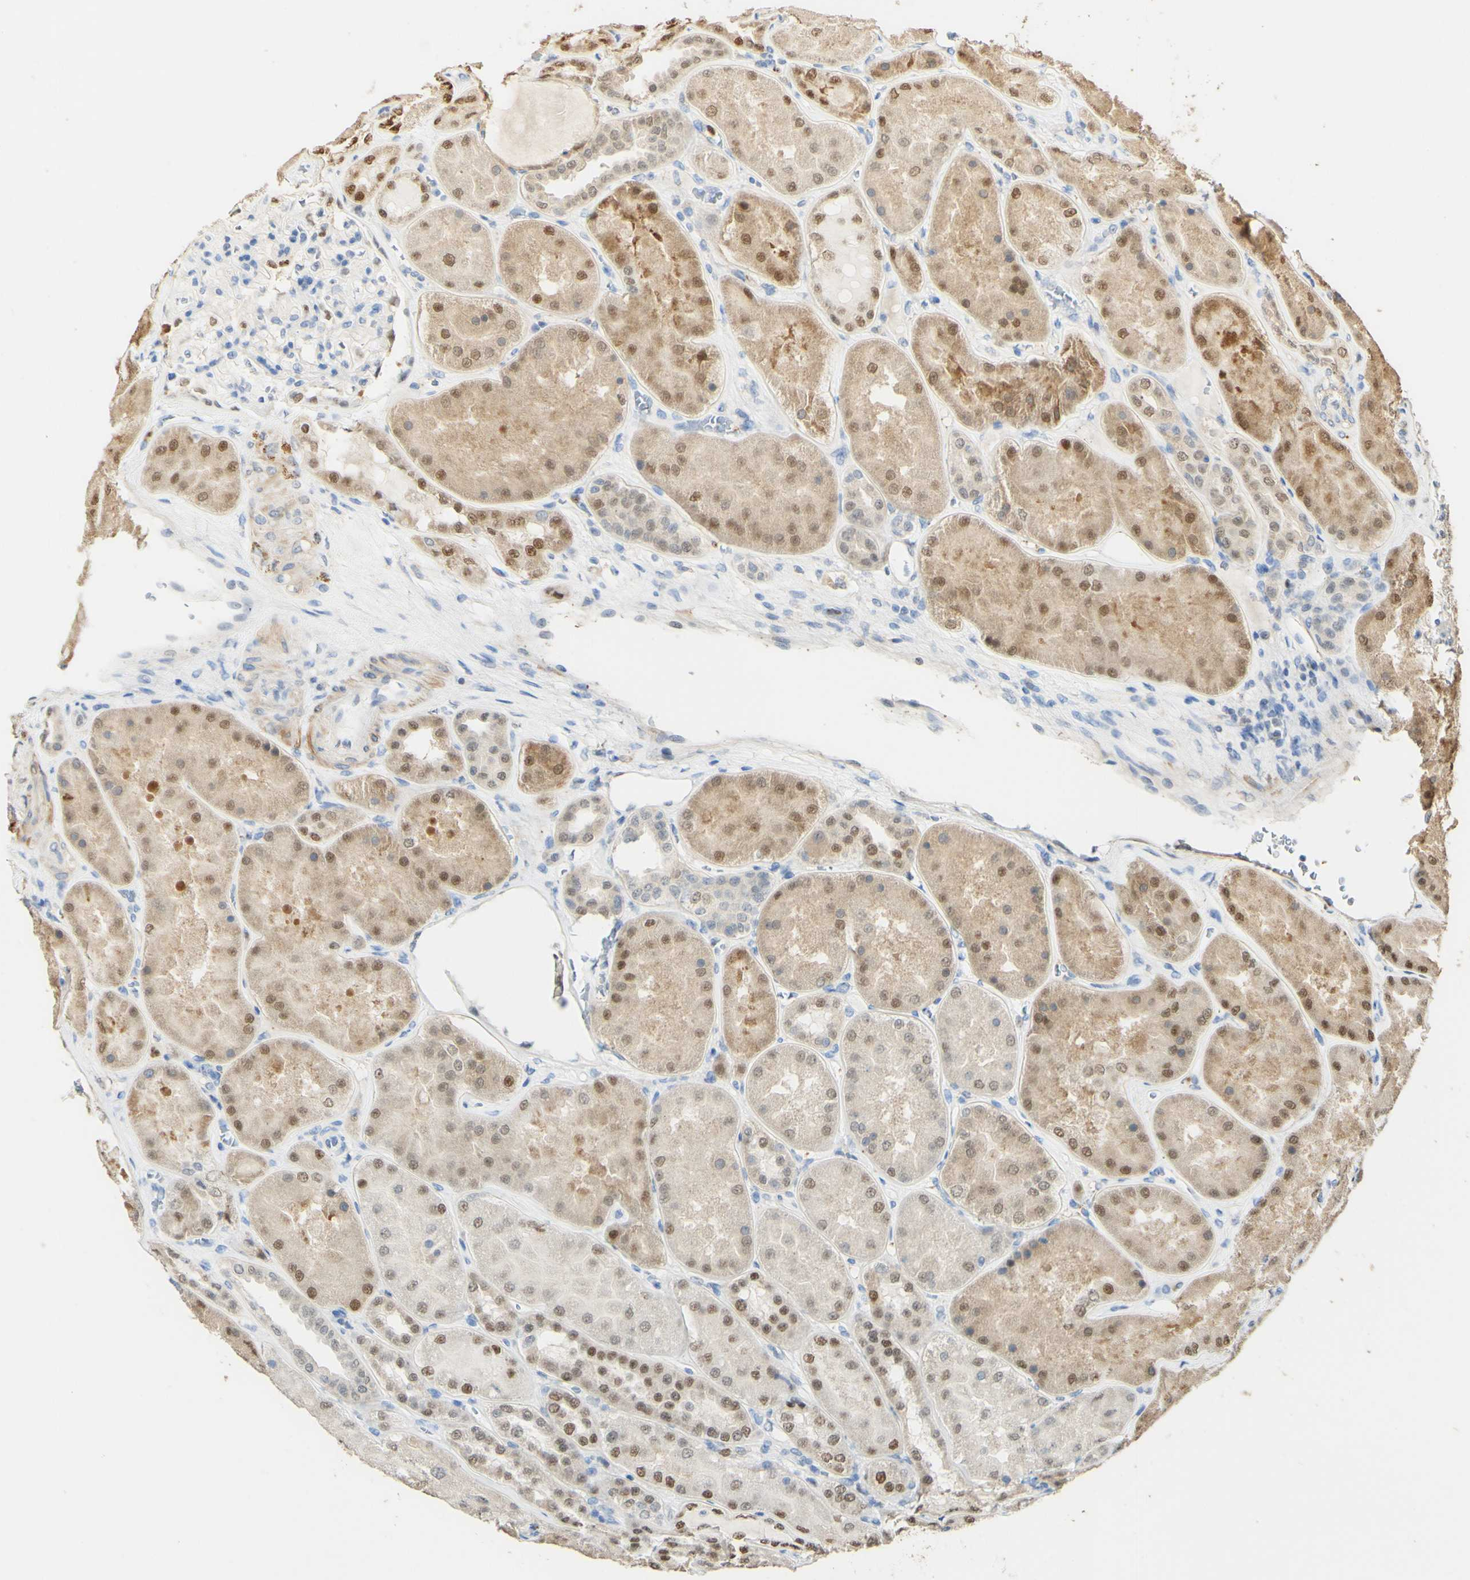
{"staining": {"intensity": "weak", "quantity": "25%-75%", "location": "nuclear"}, "tissue": "kidney", "cell_type": "Cells in glomeruli", "image_type": "normal", "snomed": [{"axis": "morphology", "description": "Normal tissue, NOS"}, {"axis": "topography", "description": "Kidney"}], "caption": "Normal kidney displays weak nuclear staining in approximately 25%-75% of cells in glomeruli, visualized by immunohistochemistry.", "gene": "MAP3K4", "patient": {"sex": "female", "age": 56}}